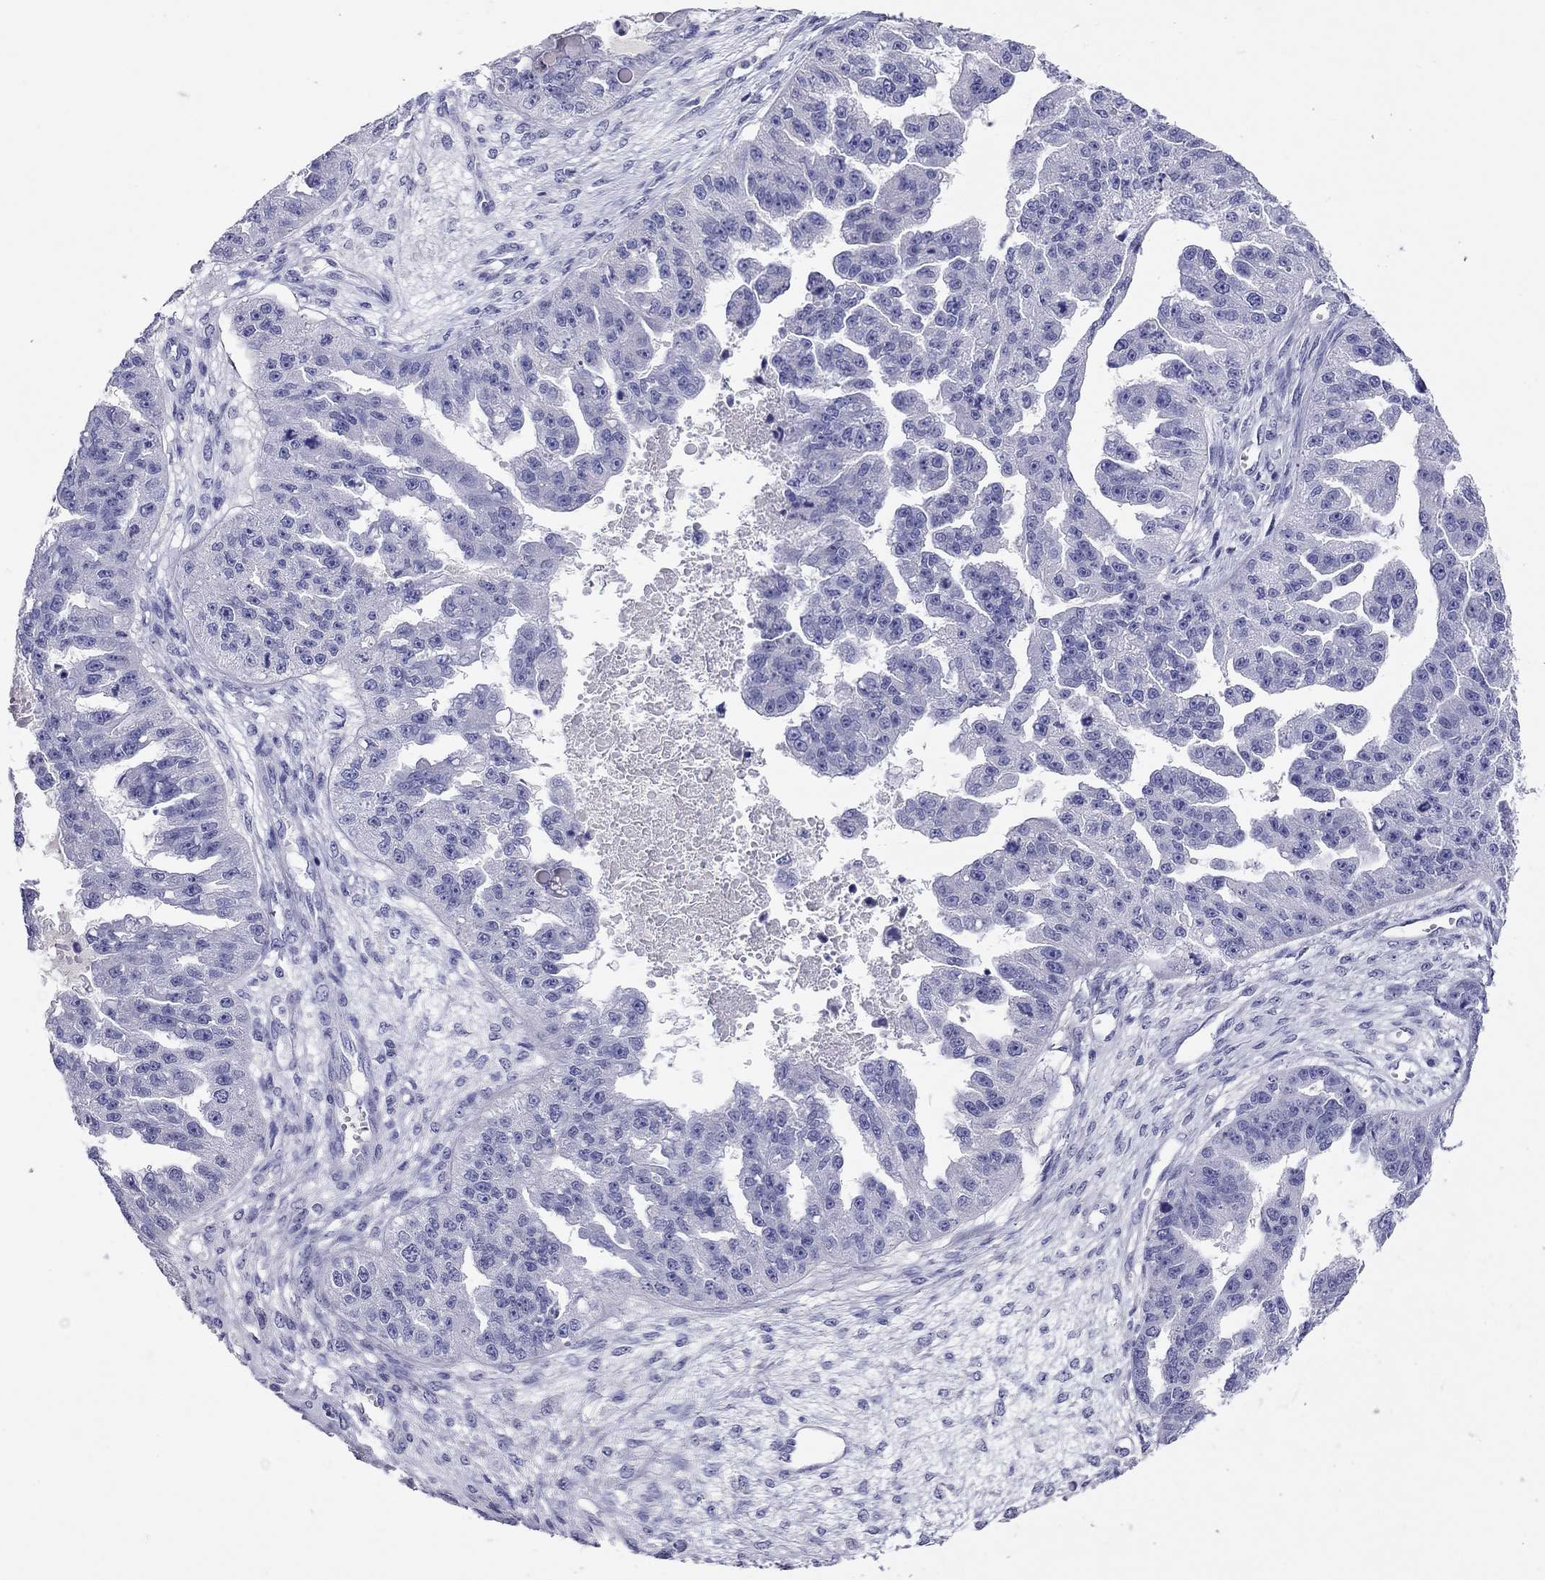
{"staining": {"intensity": "negative", "quantity": "none", "location": "none"}, "tissue": "ovarian cancer", "cell_type": "Tumor cells", "image_type": "cancer", "snomed": [{"axis": "morphology", "description": "Cystadenocarcinoma, serous, NOS"}, {"axis": "topography", "description": "Ovary"}], "caption": "DAB (3,3'-diaminobenzidine) immunohistochemical staining of human ovarian serous cystadenocarcinoma exhibits no significant expression in tumor cells. (DAB IHC with hematoxylin counter stain).", "gene": "CALHM1", "patient": {"sex": "female", "age": 58}}